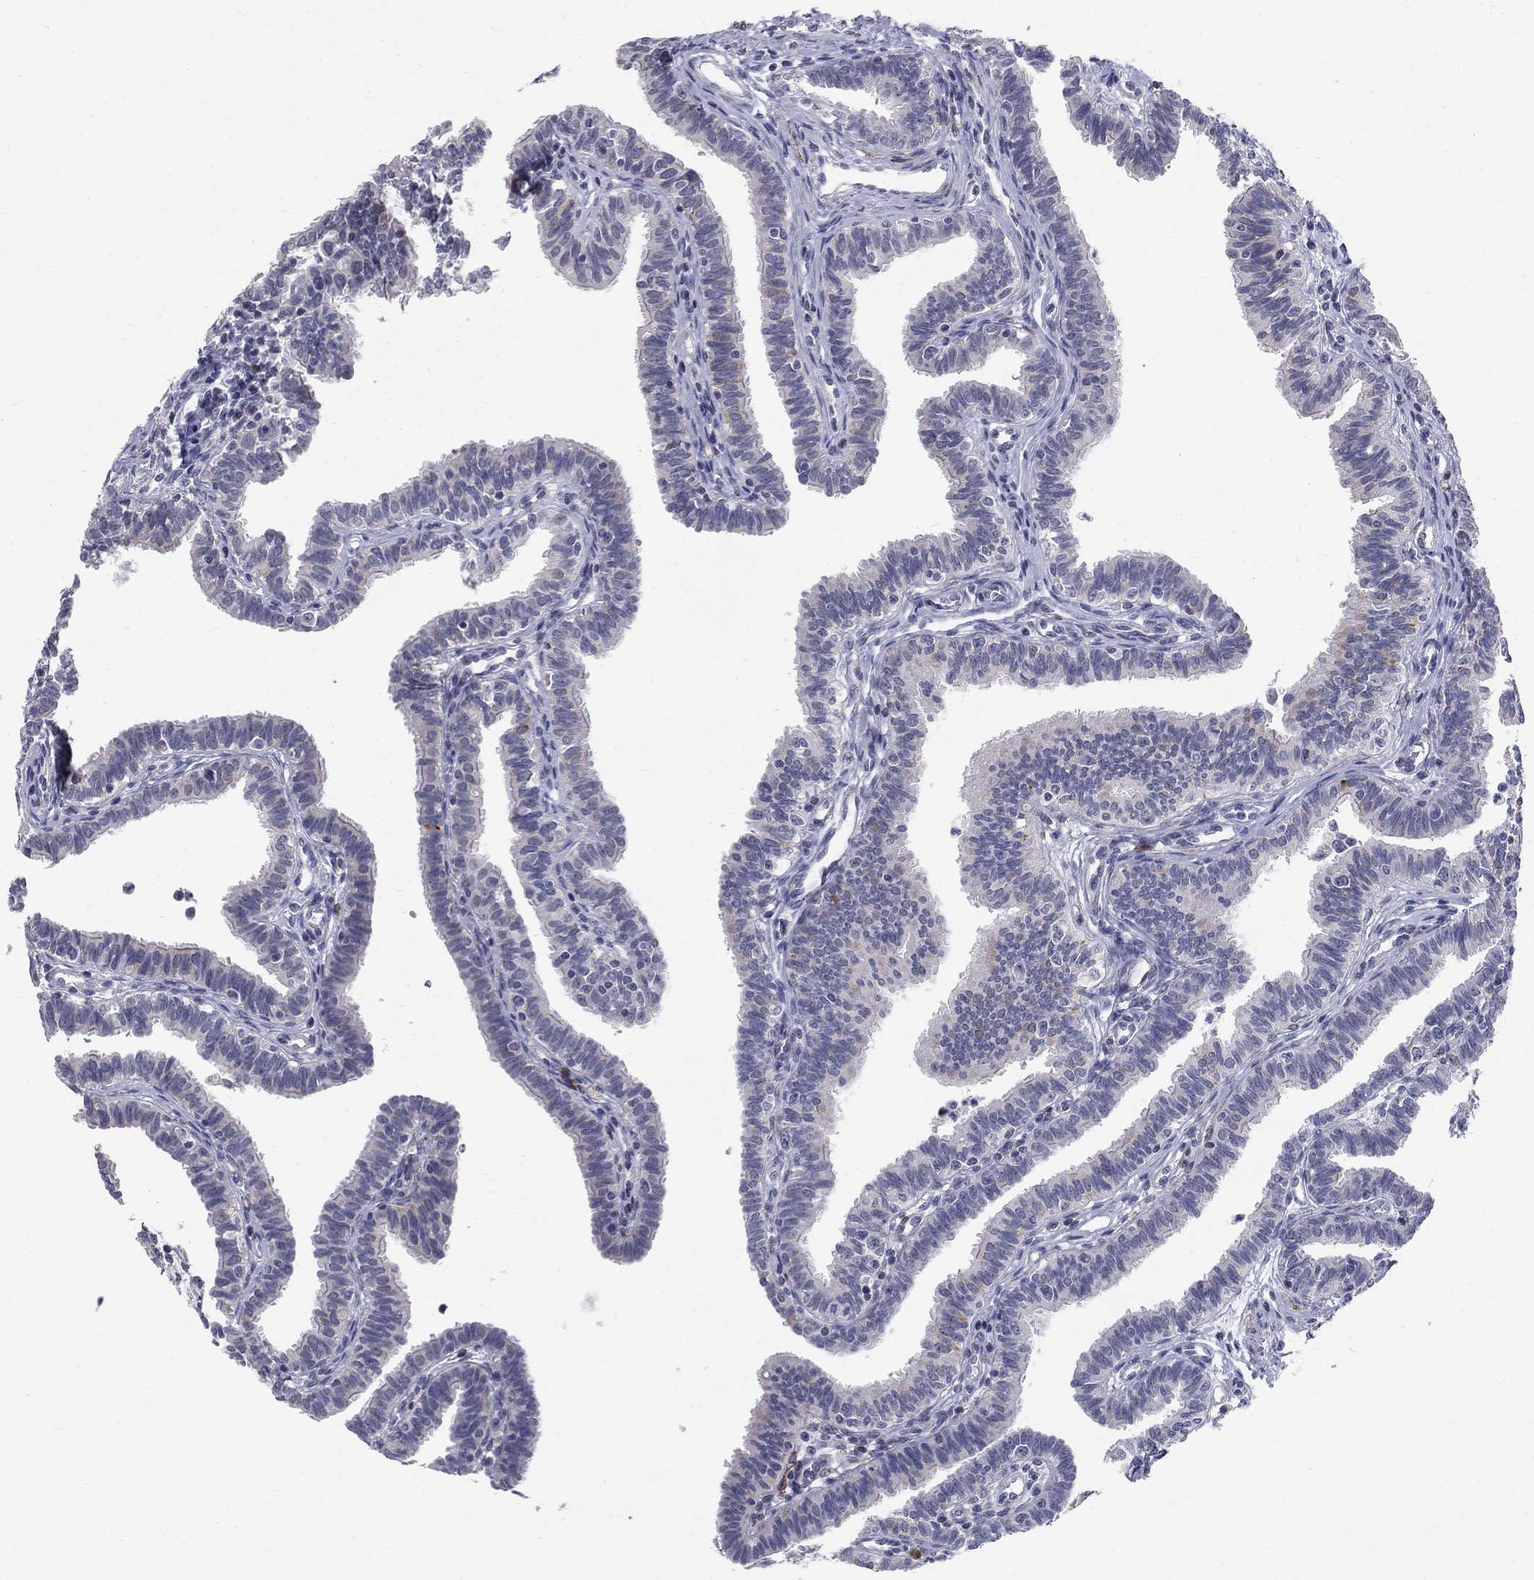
{"staining": {"intensity": "negative", "quantity": "none", "location": "none"}, "tissue": "fallopian tube", "cell_type": "Glandular cells", "image_type": "normal", "snomed": [{"axis": "morphology", "description": "Normal tissue, NOS"}, {"axis": "topography", "description": "Fallopian tube"}], "caption": "IHC photomicrograph of normal fallopian tube stained for a protein (brown), which exhibits no expression in glandular cells. (Immunohistochemistry, brightfield microscopy, high magnification).", "gene": "NTRK2", "patient": {"sex": "female", "age": 36}}